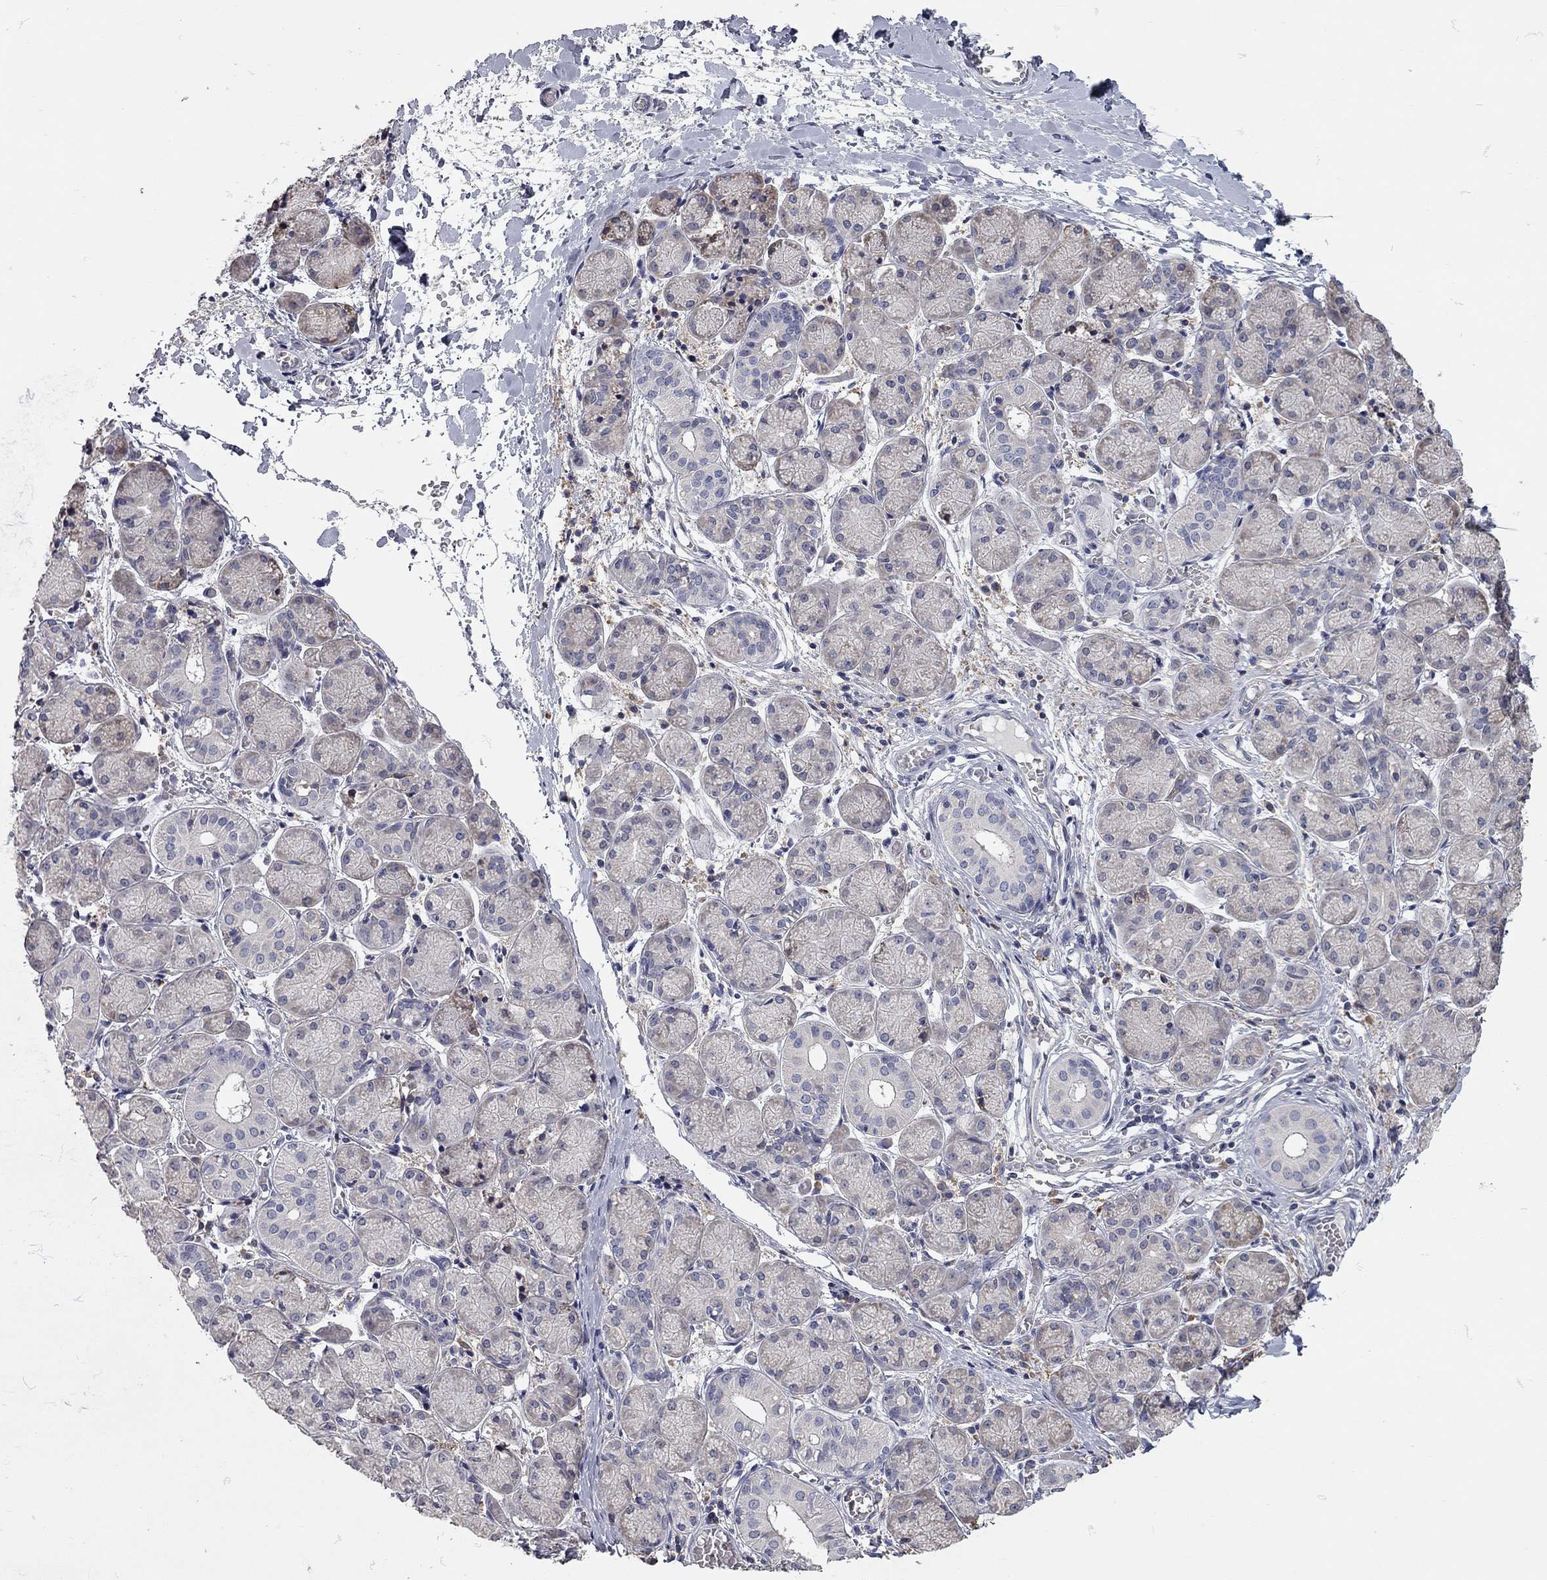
{"staining": {"intensity": "weak", "quantity": "<25%", "location": "cytoplasmic/membranous"}, "tissue": "salivary gland", "cell_type": "Glandular cells", "image_type": "normal", "snomed": [{"axis": "morphology", "description": "Normal tissue, NOS"}, {"axis": "topography", "description": "Salivary gland"}, {"axis": "topography", "description": "Peripheral nerve tissue"}], "caption": "A histopathology image of human salivary gland is negative for staining in glandular cells. (Brightfield microscopy of DAB immunohistochemistry (IHC) at high magnification).", "gene": "XAGE2", "patient": {"sex": "female", "age": 24}}